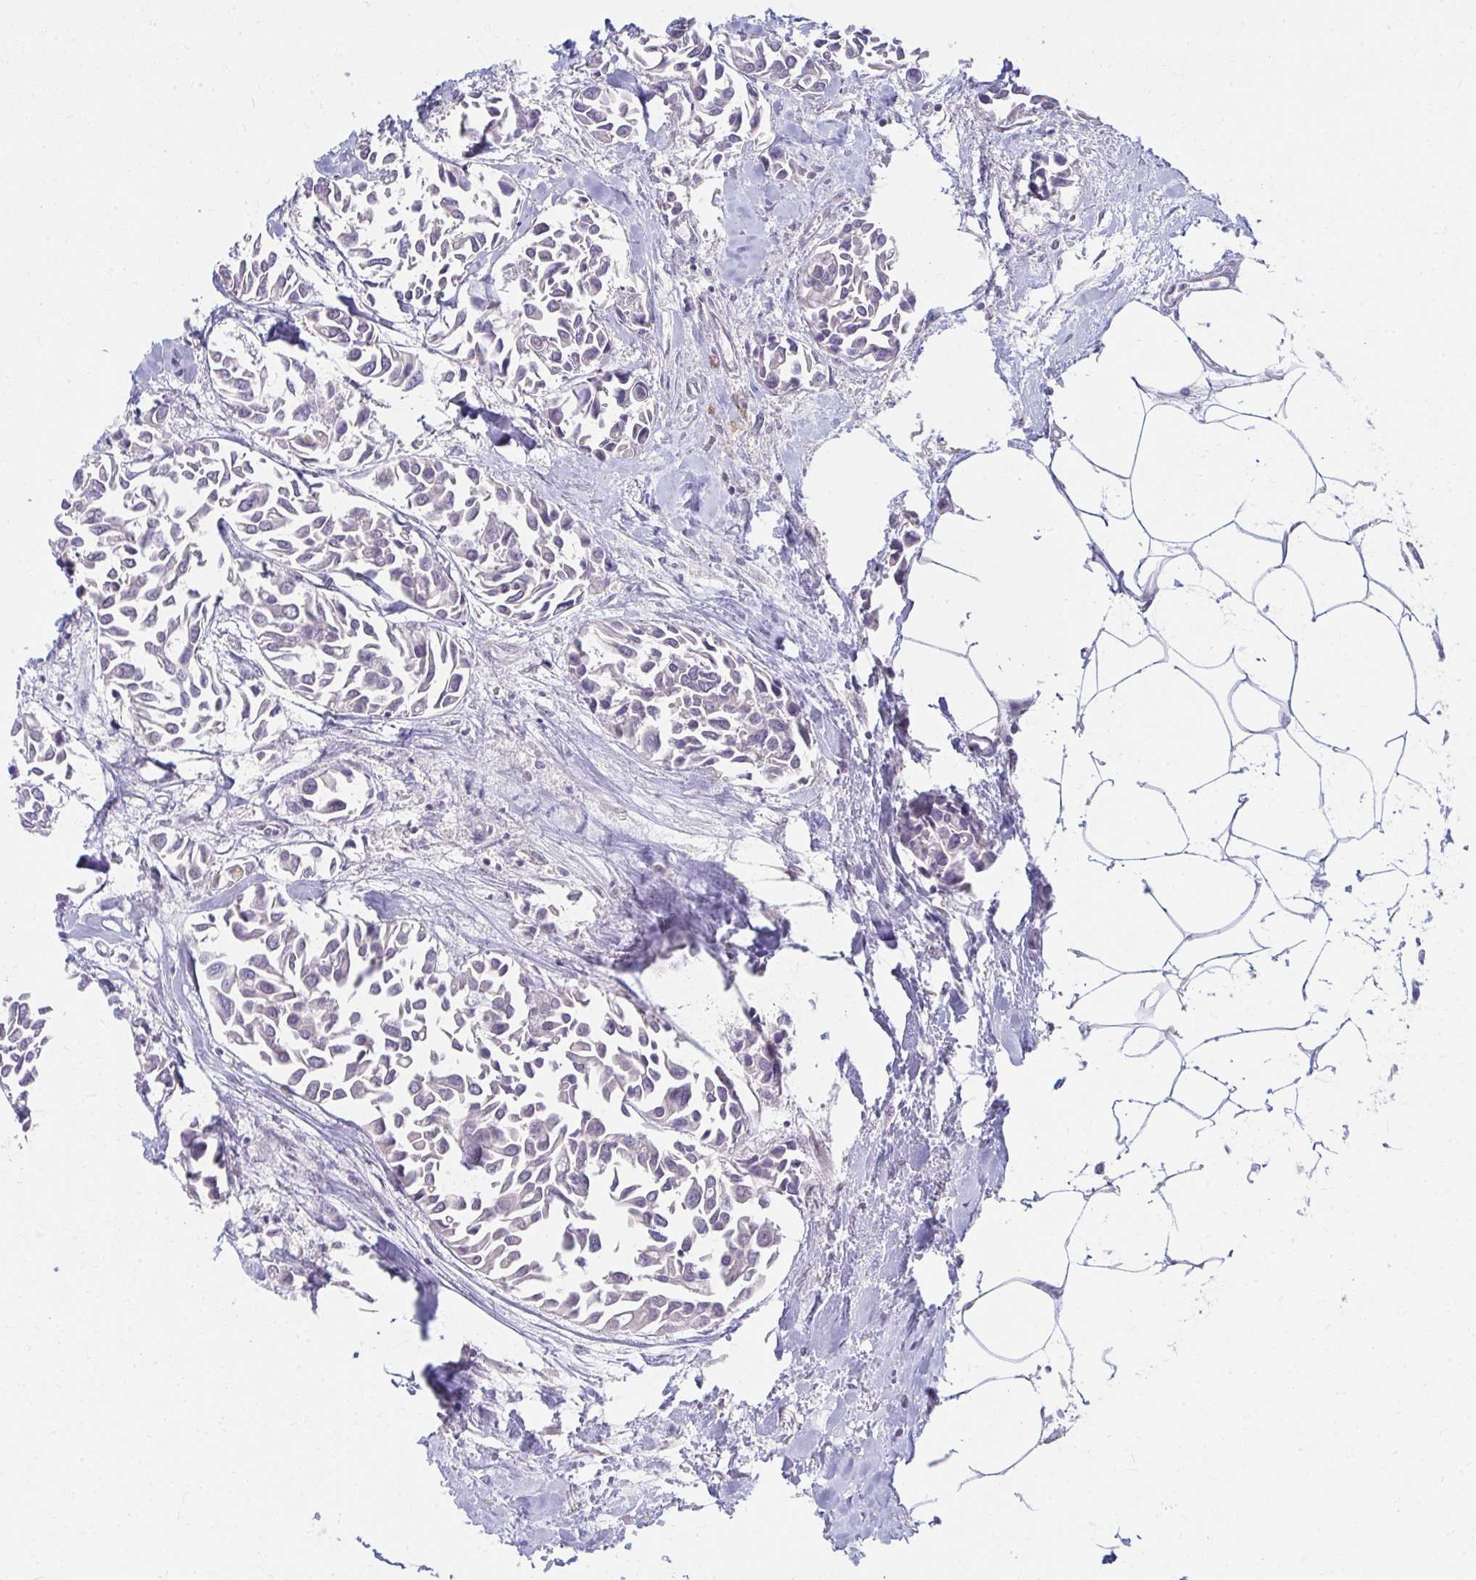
{"staining": {"intensity": "negative", "quantity": "none", "location": "none"}, "tissue": "breast cancer", "cell_type": "Tumor cells", "image_type": "cancer", "snomed": [{"axis": "morphology", "description": "Duct carcinoma"}, {"axis": "topography", "description": "Breast"}], "caption": "A micrograph of human breast invasive ductal carcinoma is negative for staining in tumor cells.", "gene": "NUP133", "patient": {"sex": "female", "age": 54}}